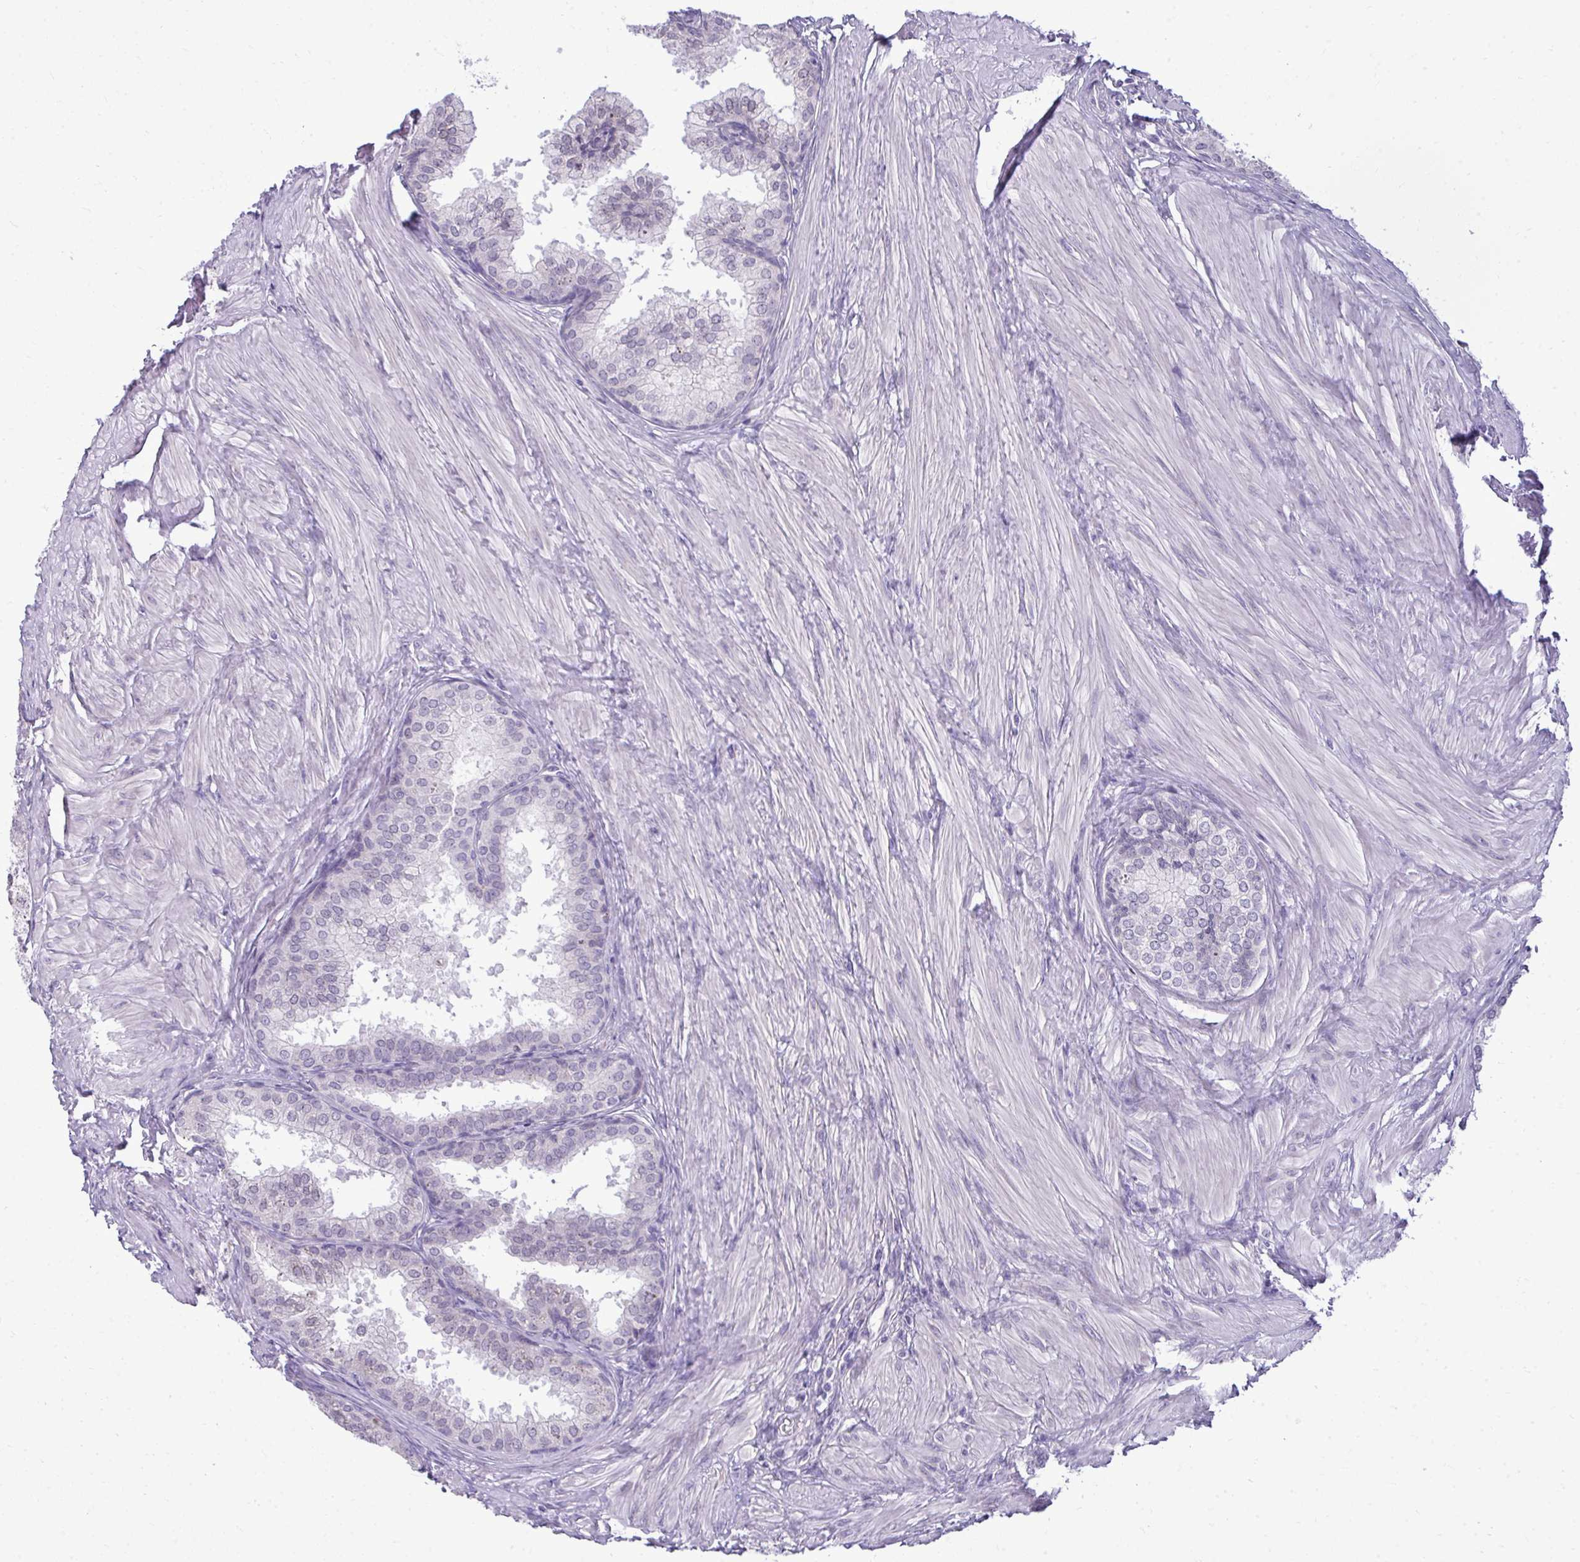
{"staining": {"intensity": "negative", "quantity": "none", "location": "none"}, "tissue": "prostate", "cell_type": "Glandular cells", "image_type": "normal", "snomed": [{"axis": "morphology", "description": "Normal tissue, NOS"}, {"axis": "topography", "description": "Prostate"}, {"axis": "topography", "description": "Peripheral nerve tissue"}], "caption": "A micrograph of human prostate is negative for staining in glandular cells. (Stains: DAB immunohistochemistry with hematoxylin counter stain, Microscopy: brightfield microscopy at high magnification).", "gene": "NPPA", "patient": {"sex": "male", "age": 55}}